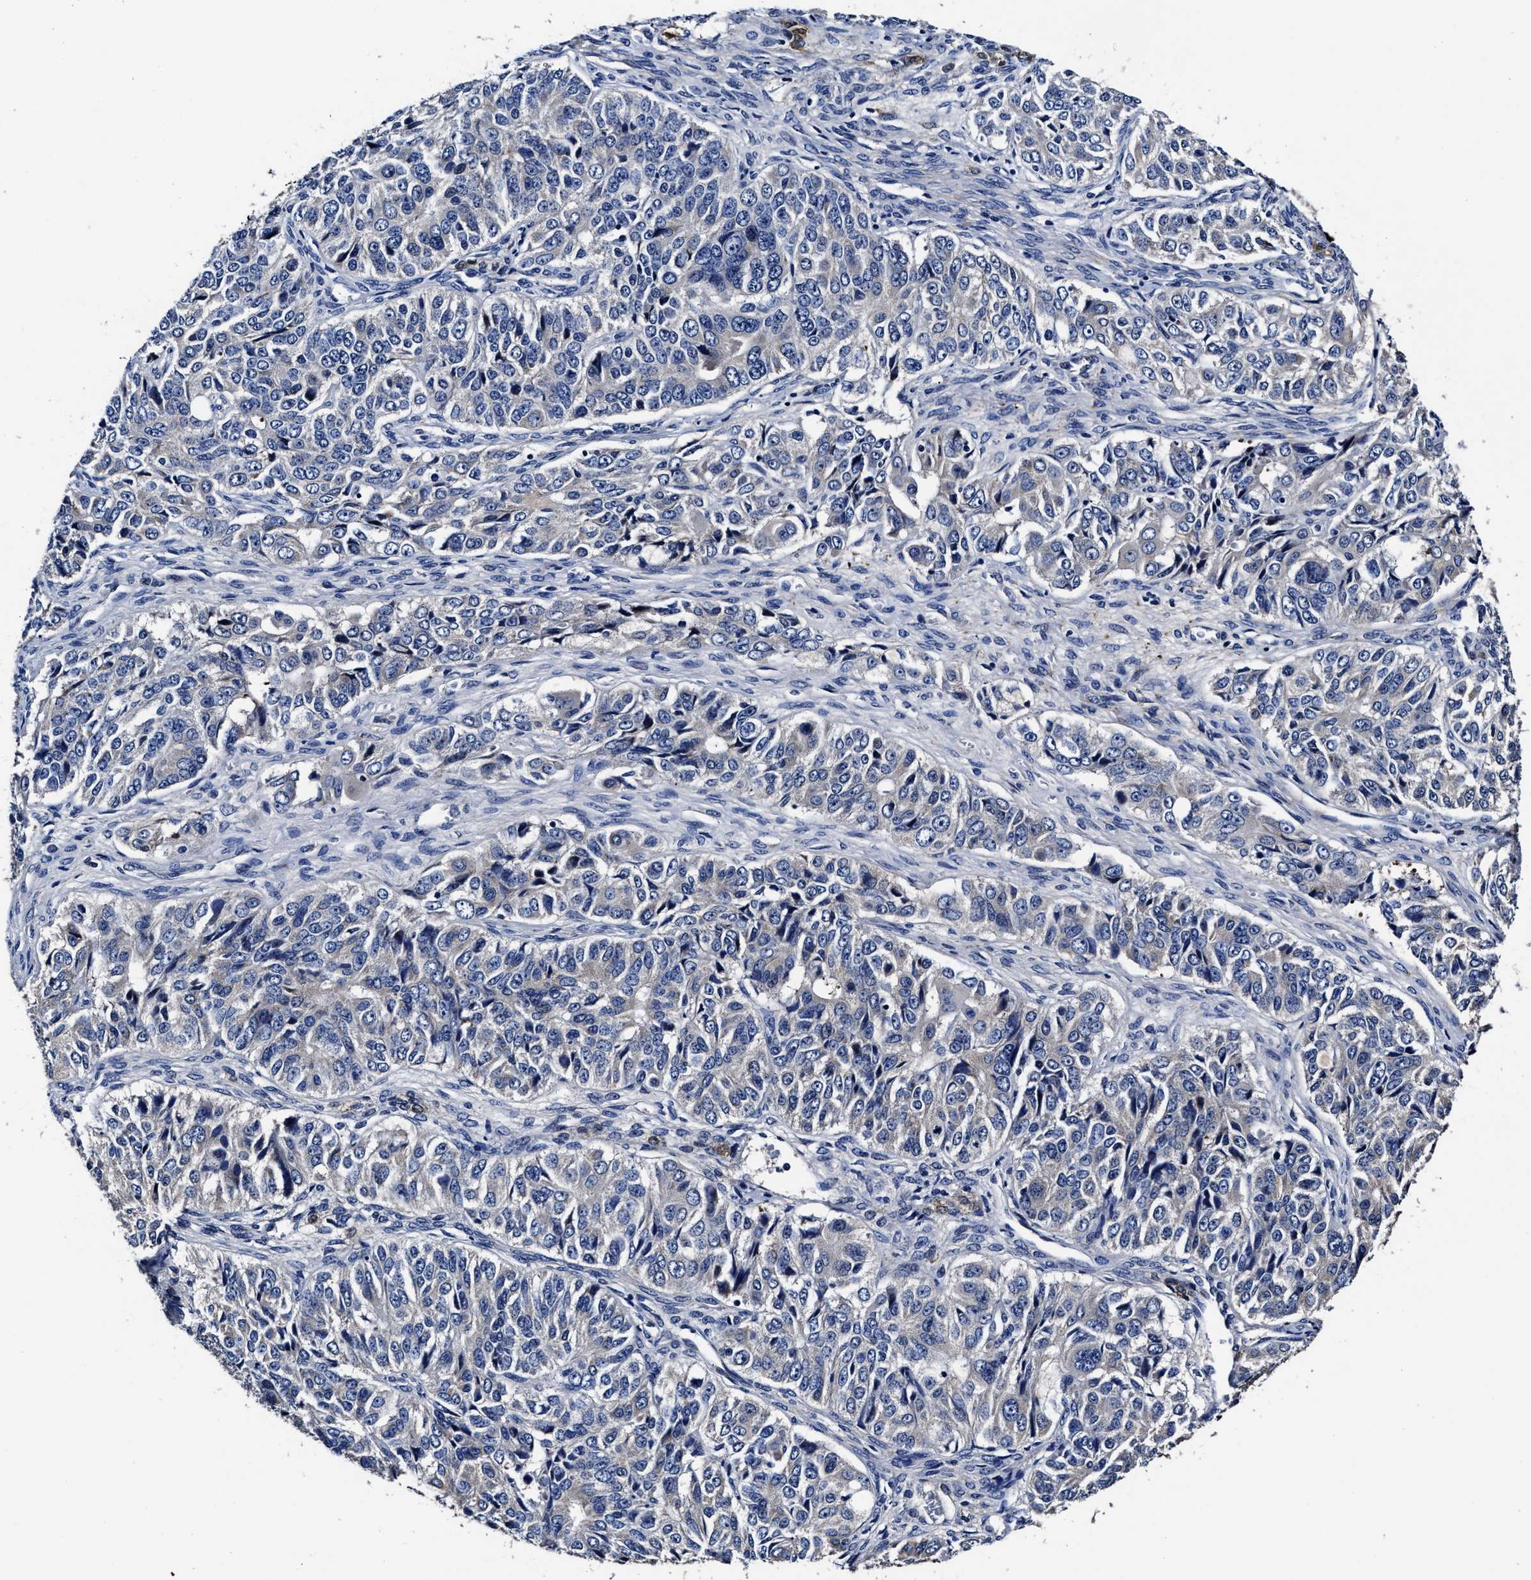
{"staining": {"intensity": "negative", "quantity": "none", "location": "none"}, "tissue": "ovarian cancer", "cell_type": "Tumor cells", "image_type": "cancer", "snomed": [{"axis": "morphology", "description": "Carcinoma, endometroid"}, {"axis": "topography", "description": "Ovary"}], "caption": "This is an IHC histopathology image of human endometroid carcinoma (ovarian). There is no positivity in tumor cells.", "gene": "OLFML2A", "patient": {"sex": "female", "age": 51}}